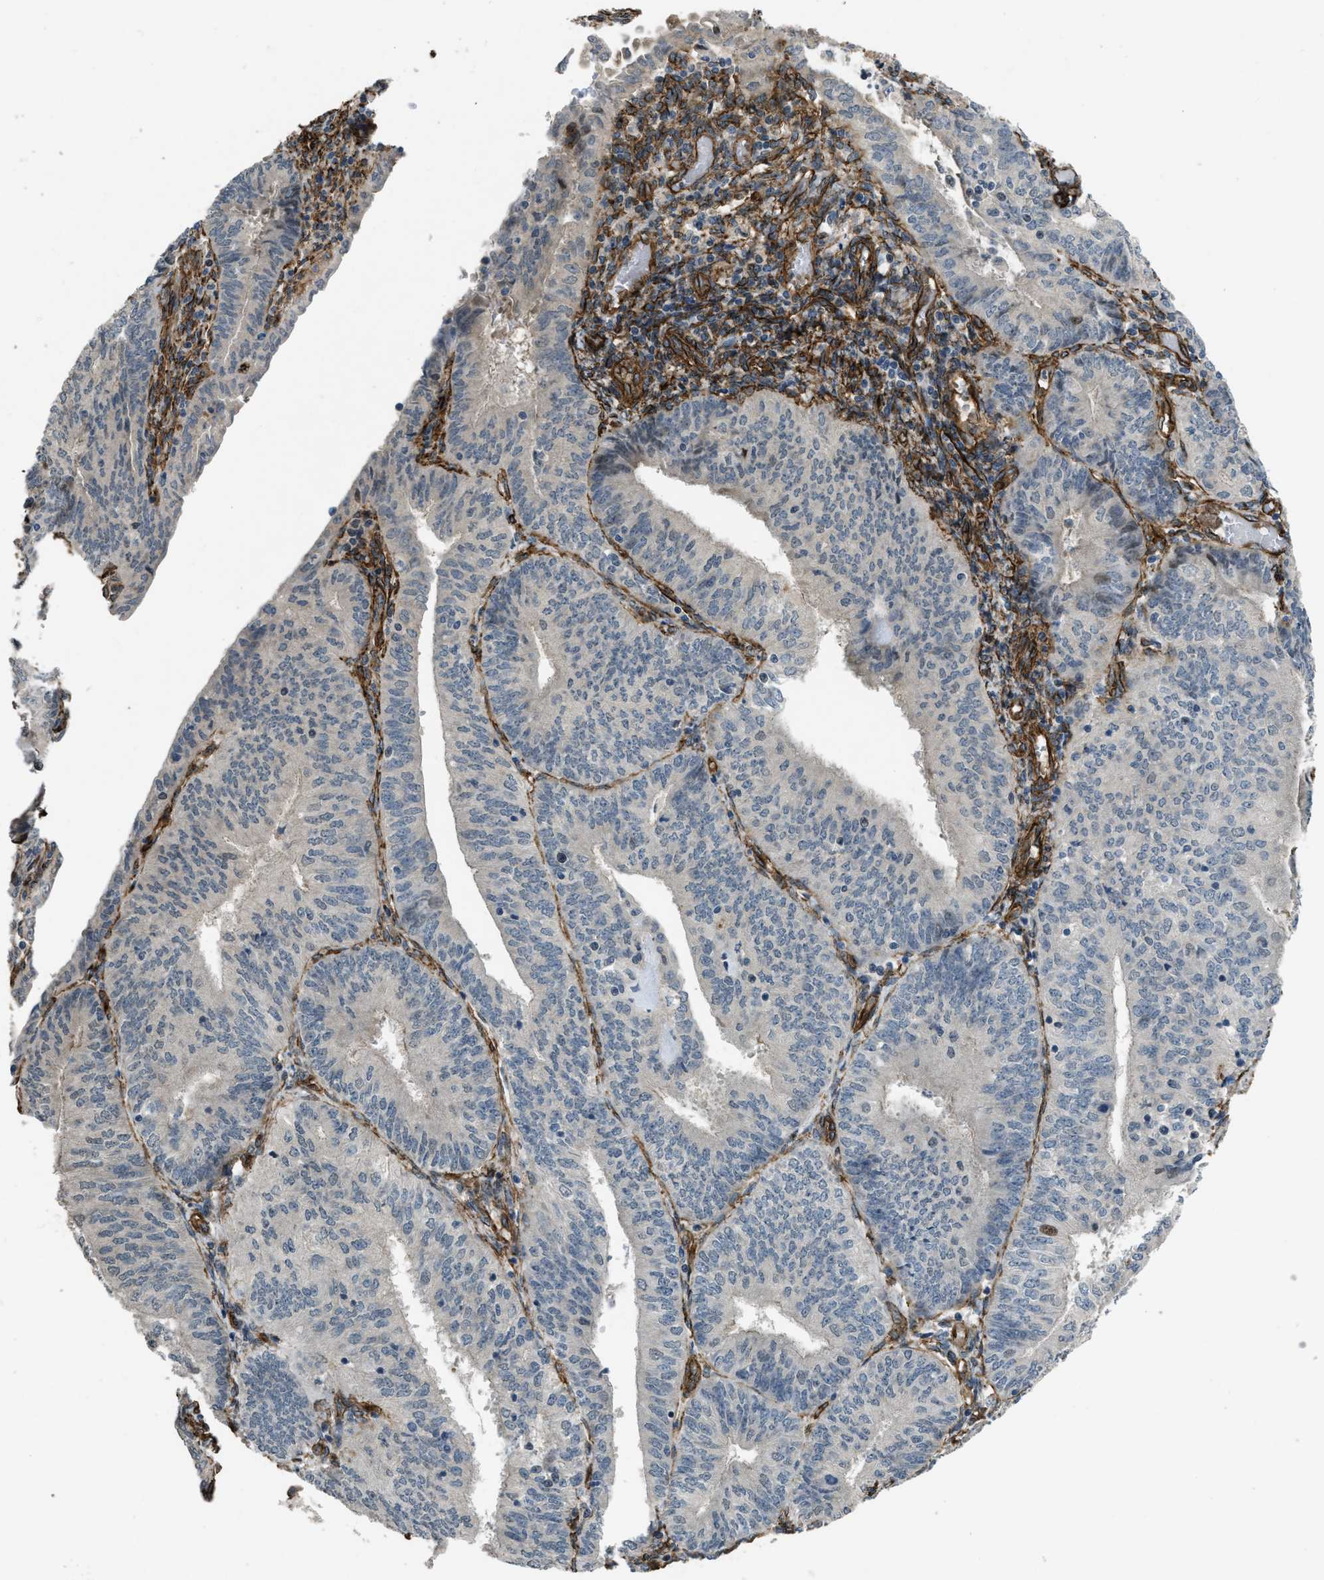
{"staining": {"intensity": "negative", "quantity": "none", "location": "none"}, "tissue": "endometrial cancer", "cell_type": "Tumor cells", "image_type": "cancer", "snomed": [{"axis": "morphology", "description": "Adenocarcinoma, NOS"}, {"axis": "topography", "description": "Endometrium"}], "caption": "Tumor cells are negative for protein expression in human adenocarcinoma (endometrial). The staining is performed using DAB brown chromogen with nuclei counter-stained in using hematoxylin.", "gene": "NMB", "patient": {"sex": "female", "age": 58}}